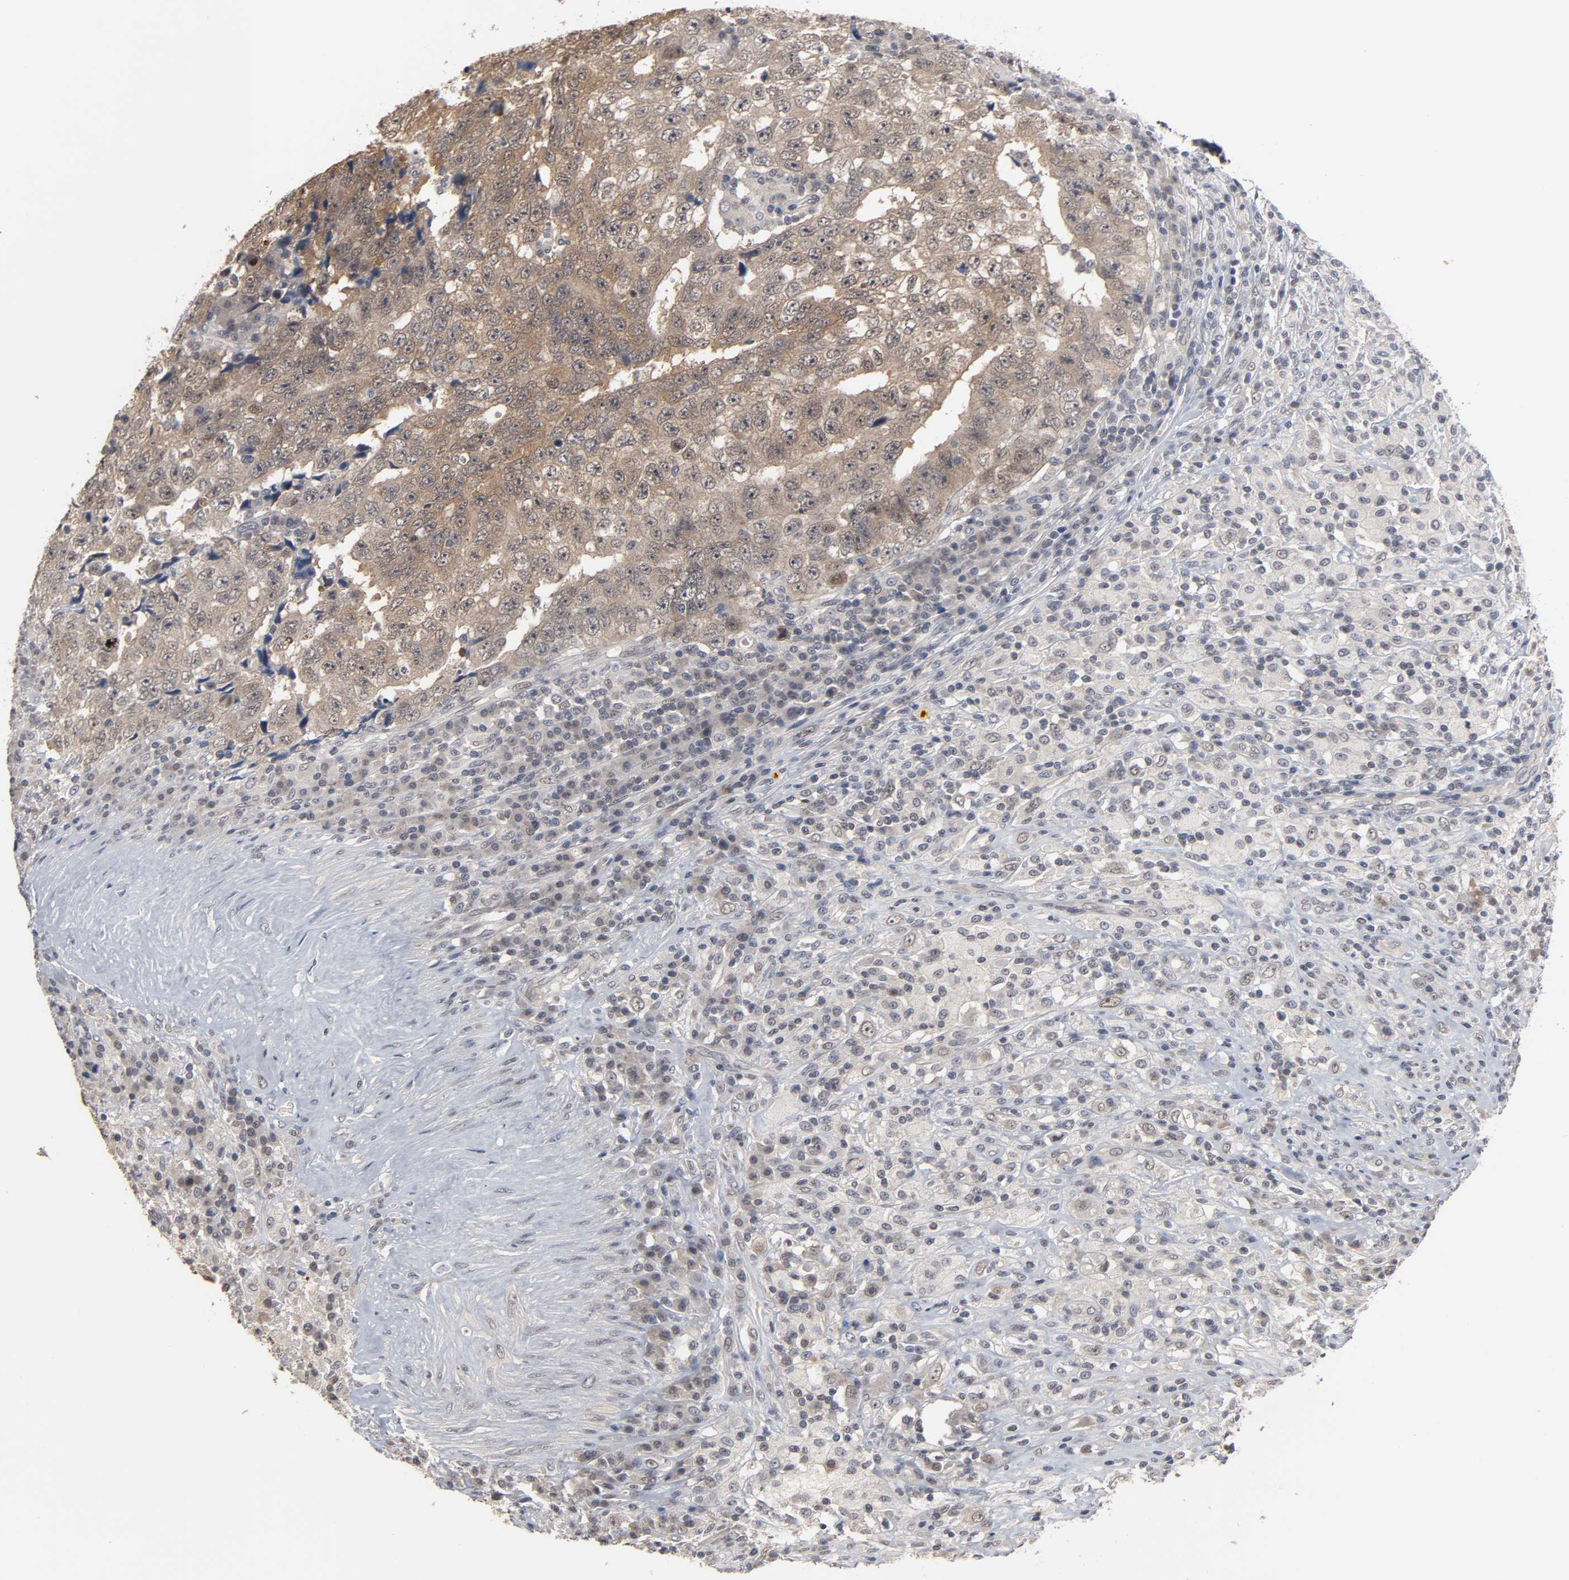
{"staining": {"intensity": "moderate", "quantity": ">75%", "location": "cytoplasmic/membranous"}, "tissue": "testis cancer", "cell_type": "Tumor cells", "image_type": "cancer", "snomed": [{"axis": "morphology", "description": "Necrosis, NOS"}, {"axis": "morphology", "description": "Carcinoma, Embryonal, NOS"}, {"axis": "topography", "description": "Testis"}], "caption": "Immunohistochemistry (IHC) (DAB) staining of human testis cancer shows moderate cytoplasmic/membranous protein expression in approximately >75% of tumor cells. (DAB (3,3'-diaminobenzidine) IHC with brightfield microscopy, high magnification).", "gene": "HTR1E", "patient": {"sex": "male", "age": 19}}